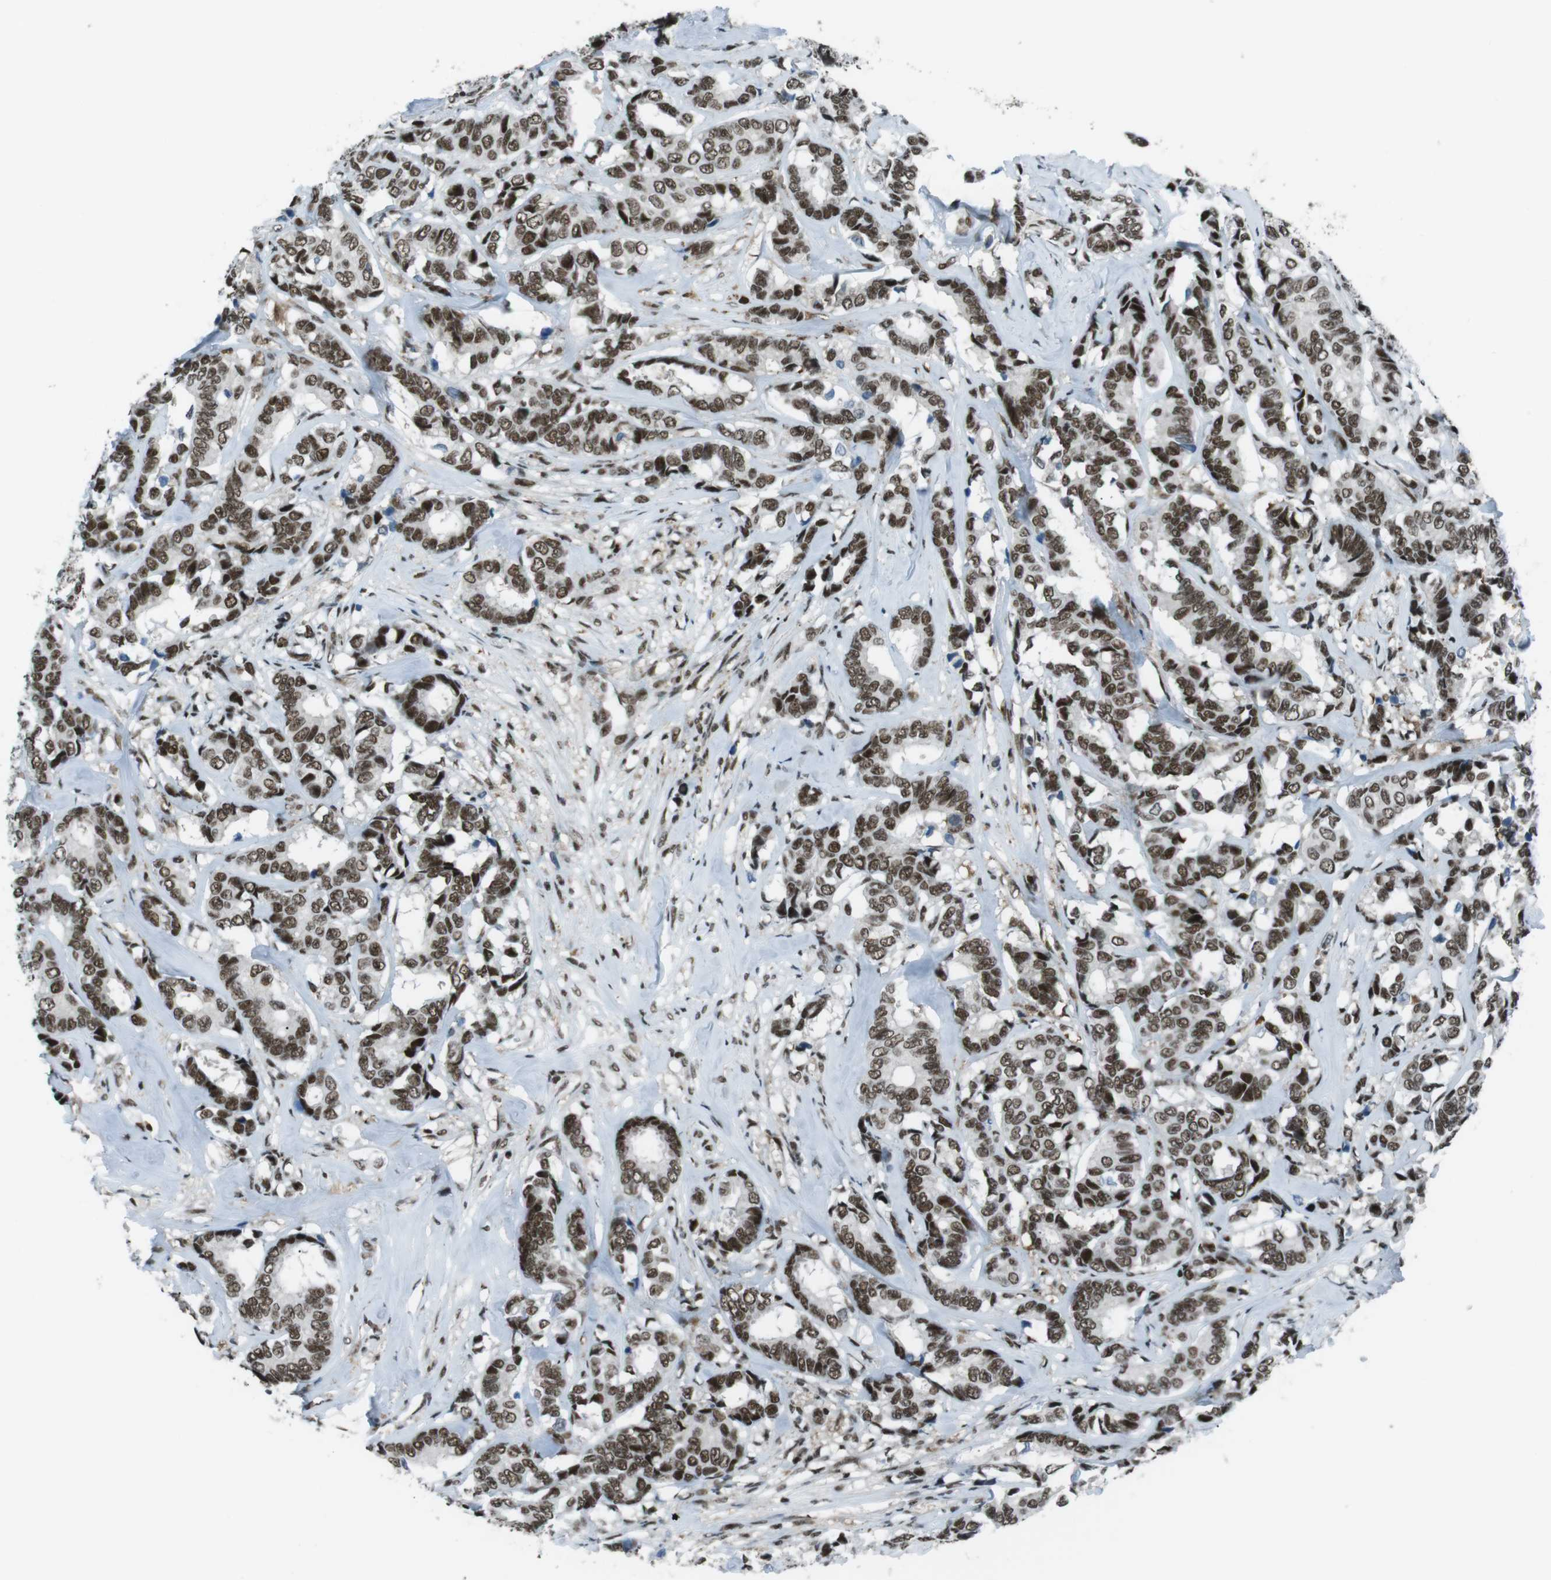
{"staining": {"intensity": "strong", "quantity": ">75%", "location": "nuclear"}, "tissue": "breast cancer", "cell_type": "Tumor cells", "image_type": "cancer", "snomed": [{"axis": "morphology", "description": "Duct carcinoma"}, {"axis": "topography", "description": "Breast"}], "caption": "Immunohistochemical staining of breast cancer (intraductal carcinoma) exhibits strong nuclear protein expression in about >75% of tumor cells.", "gene": "TAF1", "patient": {"sex": "female", "age": 87}}